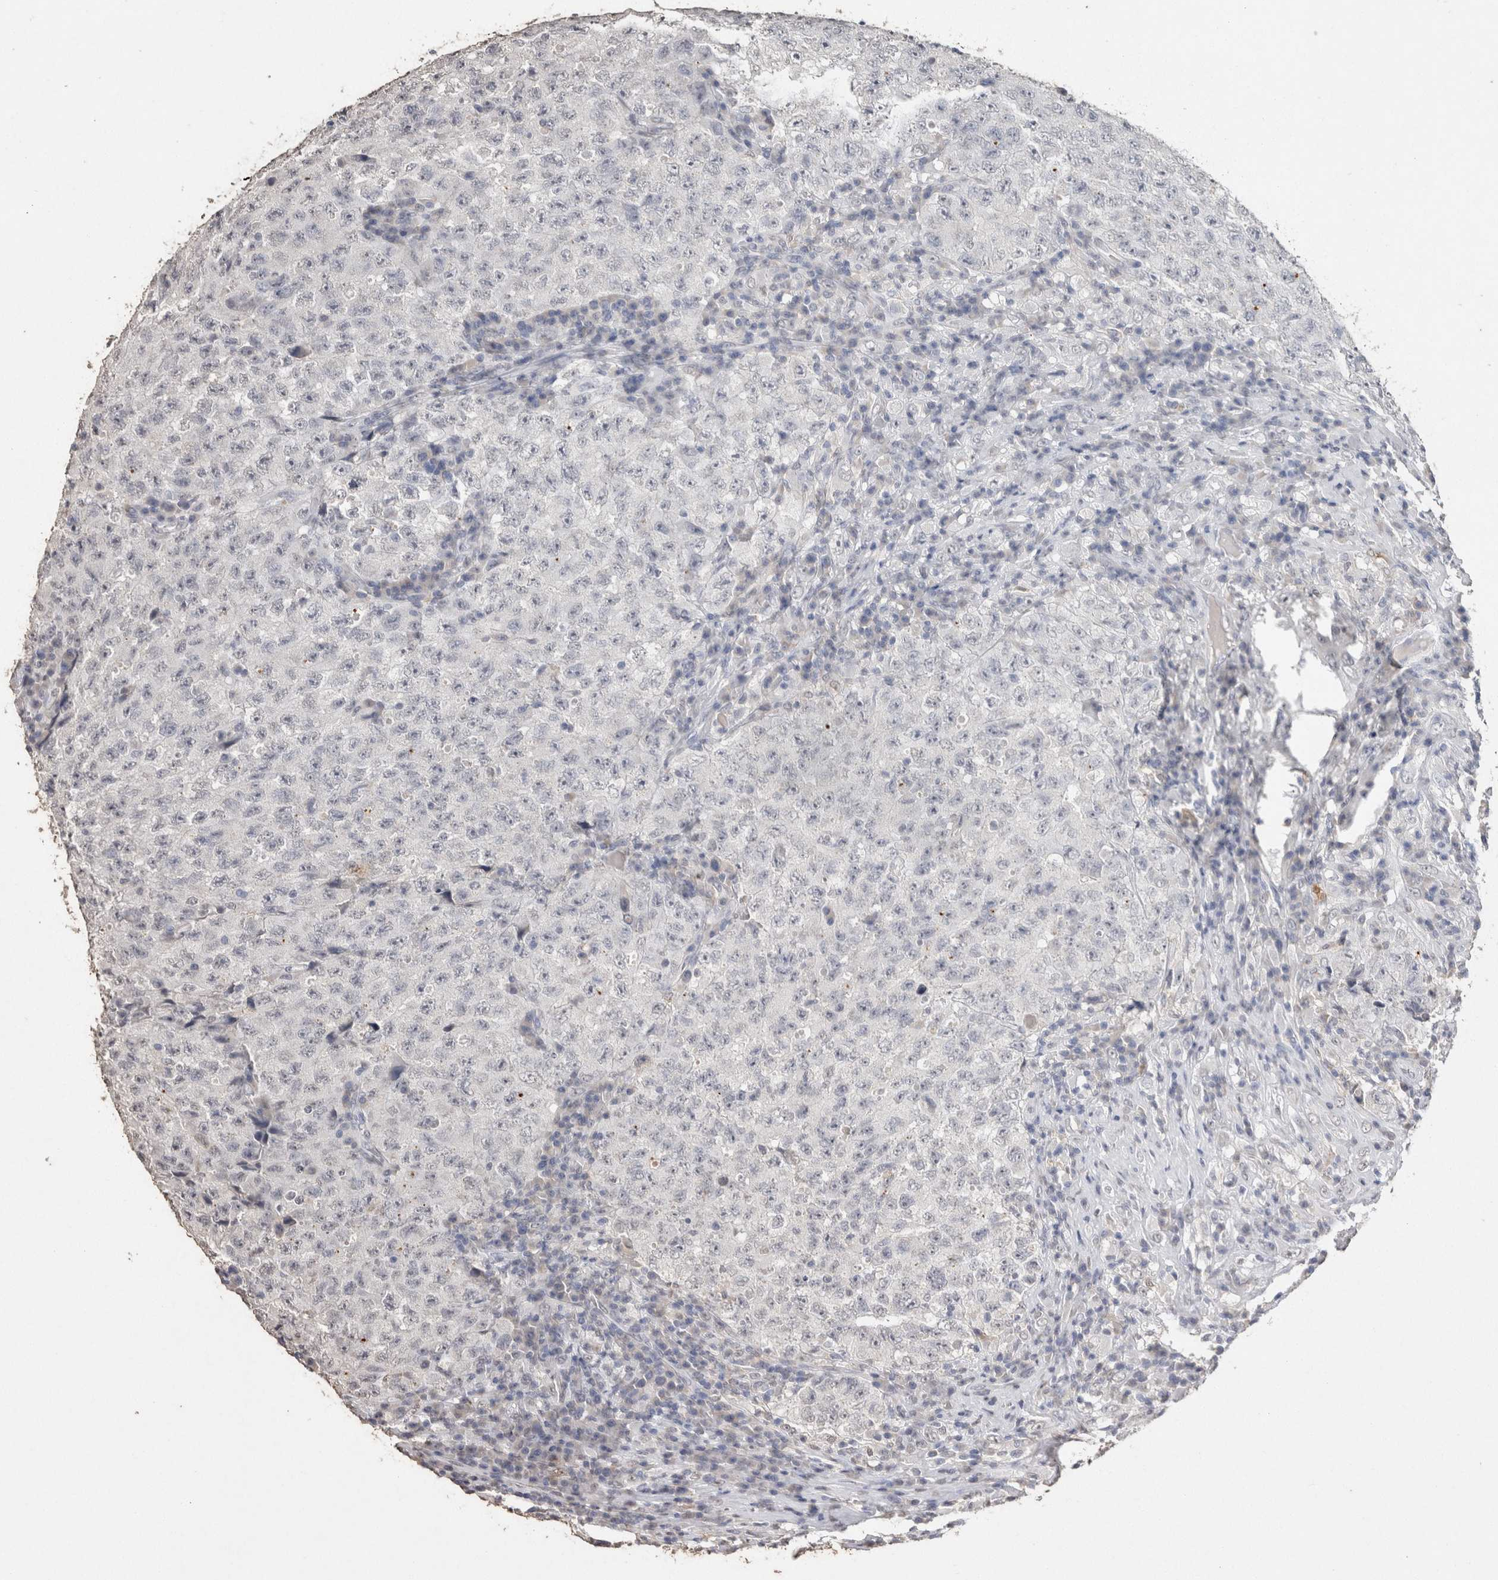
{"staining": {"intensity": "negative", "quantity": "none", "location": "none"}, "tissue": "testis cancer", "cell_type": "Tumor cells", "image_type": "cancer", "snomed": [{"axis": "morphology", "description": "Necrosis, NOS"}, {"axis": "morphology", "description": "Carcinoma, Embryonal, NOS"}, {"axis": "topography", "description": "Testis"}], "caption": "Immunohistochemical staining of testis cancer demonstrates no significant expression in tumor cells.", "gene": "LGALS2", "patient": {"sex": "male", "age": 19}}